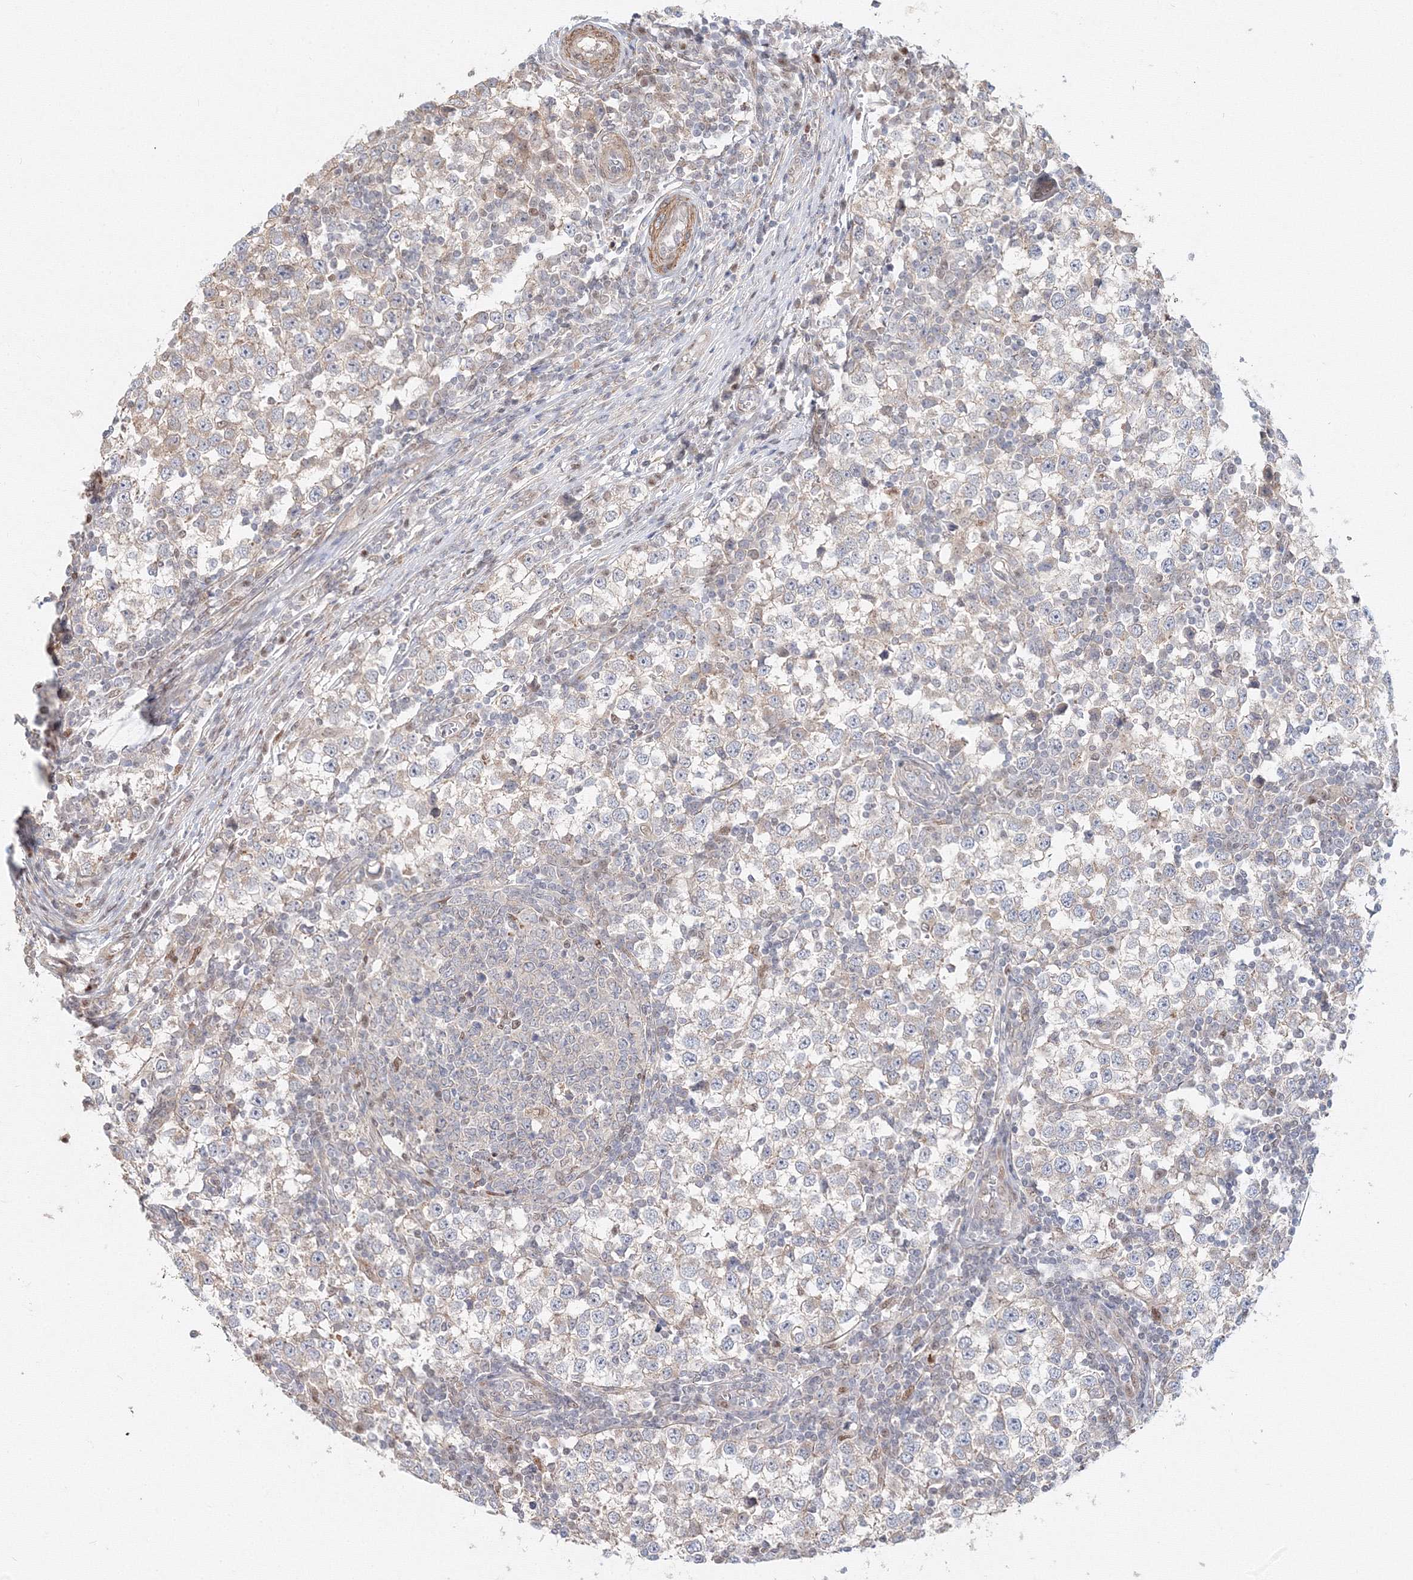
{"staining": {"intensity": "weak", "quantity": "<25%", "location": "cytoplasmic/membranous"}, "tissue": "testis cancer", "cell_type": "Tumor cells", "image_type": "cancer", "snomed": [{"axis": "morphology", "description": "Seminoma, NOS"}, {"axis": "topography", "description": "Testis"}], "caption": "Immunohistochemistry photomicrograph of neoplastic tissue: human testis cancer stained with DAB reveals no significant protein staining in tumor cells. (DAB (3,3'-diaminobenzidine) immunohistochemistry with hematoxylin counter stain).", "gene": "ARHGAP21", "patient": {"sex": "male", "age": 65}}